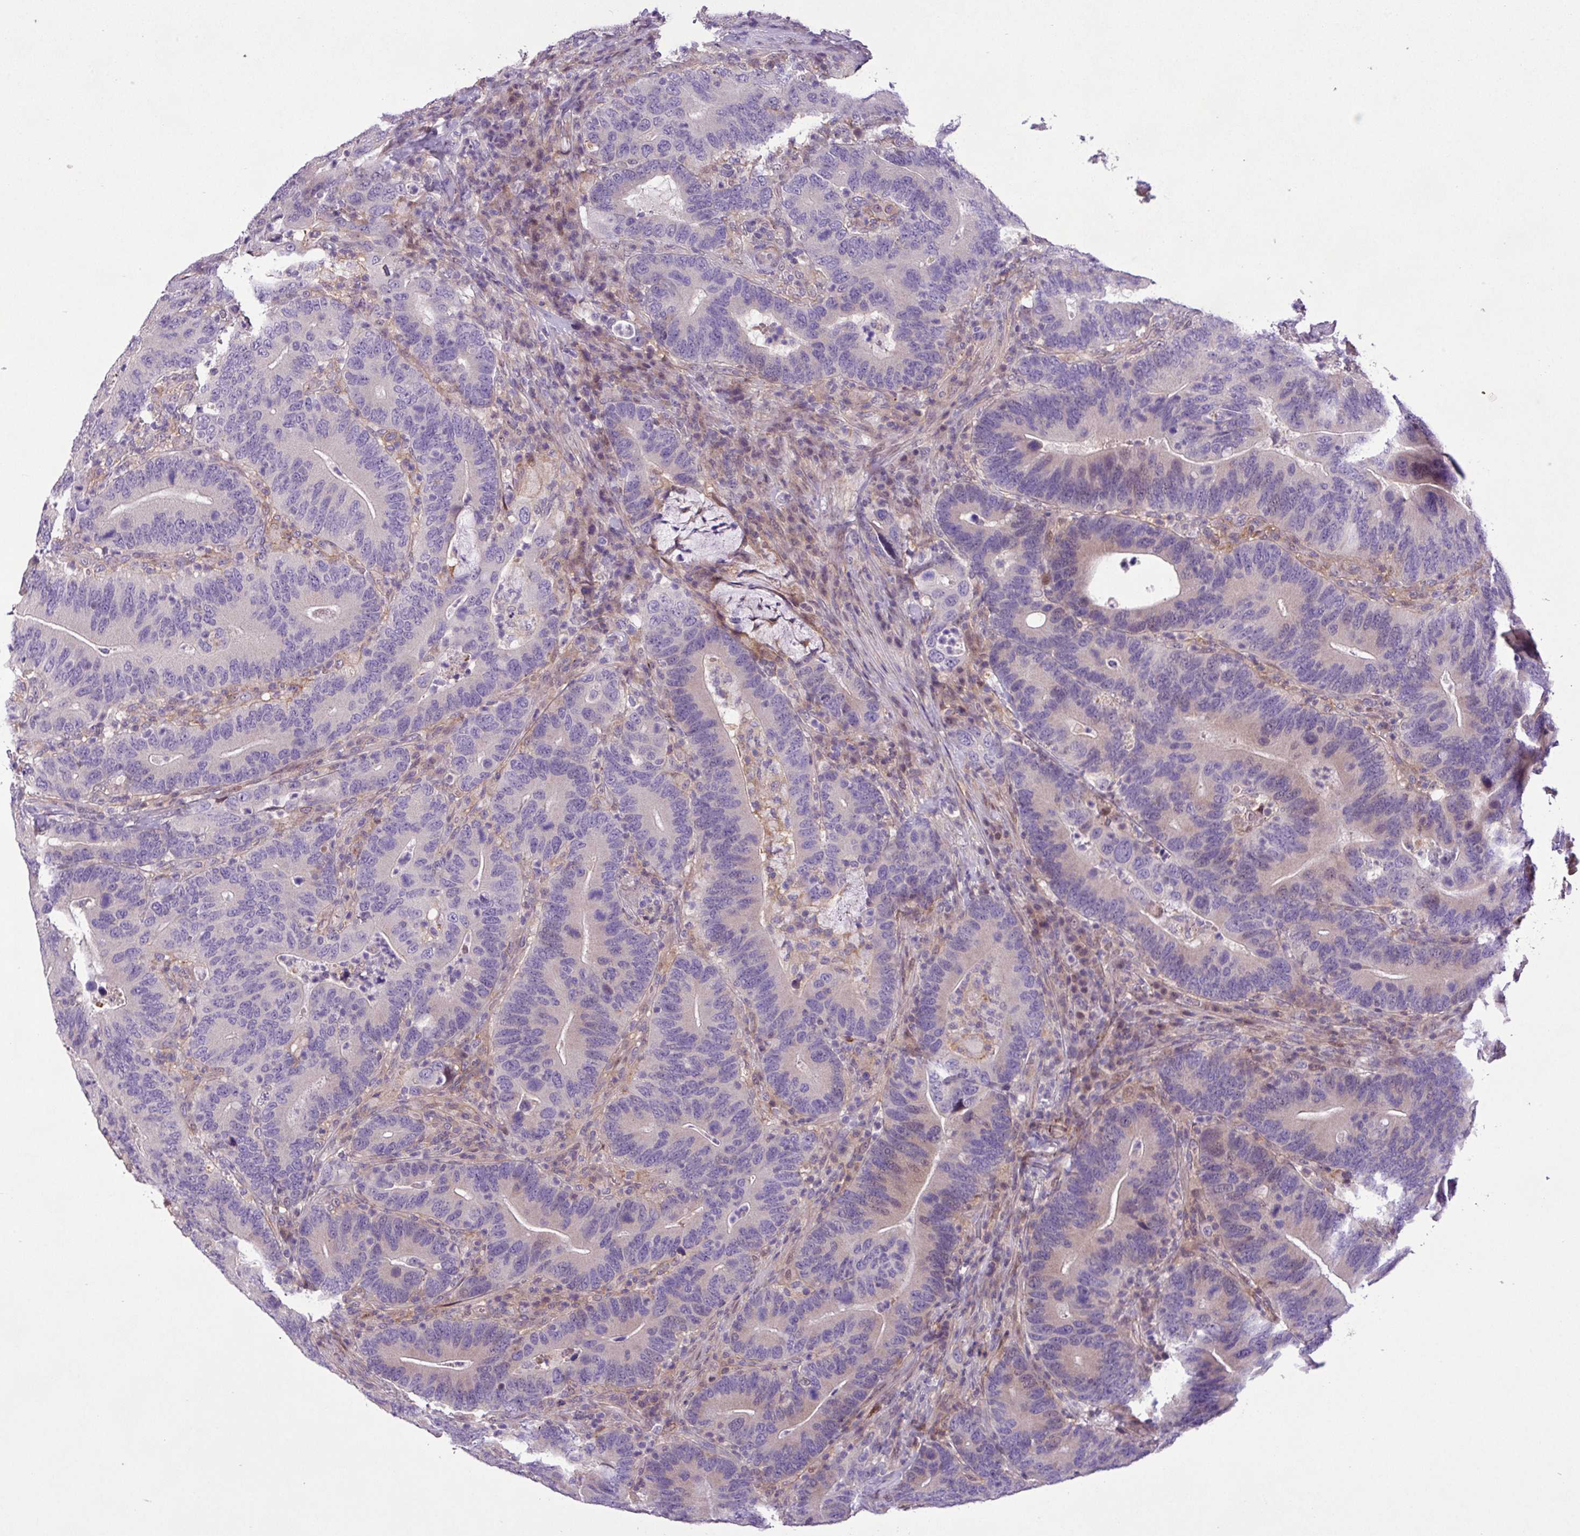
{"staining": {"intensity": "negative", "quantity": "none", "location": "none"}, "tissue": "colorectal cancer", "cell_type": "Tumor cells", "image_type": "cancer", "snomed": [{"axis": "morphology", "description": "Adenocarcinoma, NOS"}, {"axis": "topography", "description": "Colon"}], "caption": "This image is of colorectal adenocarcinoma stained with immunohistochemistry (IHC) to label a protein in brown with the nuclei are counter-stained blue. There is no staining in tumor cells.", "gene": "RPP25L", "patient": {"sex": "female", "age": 66}}